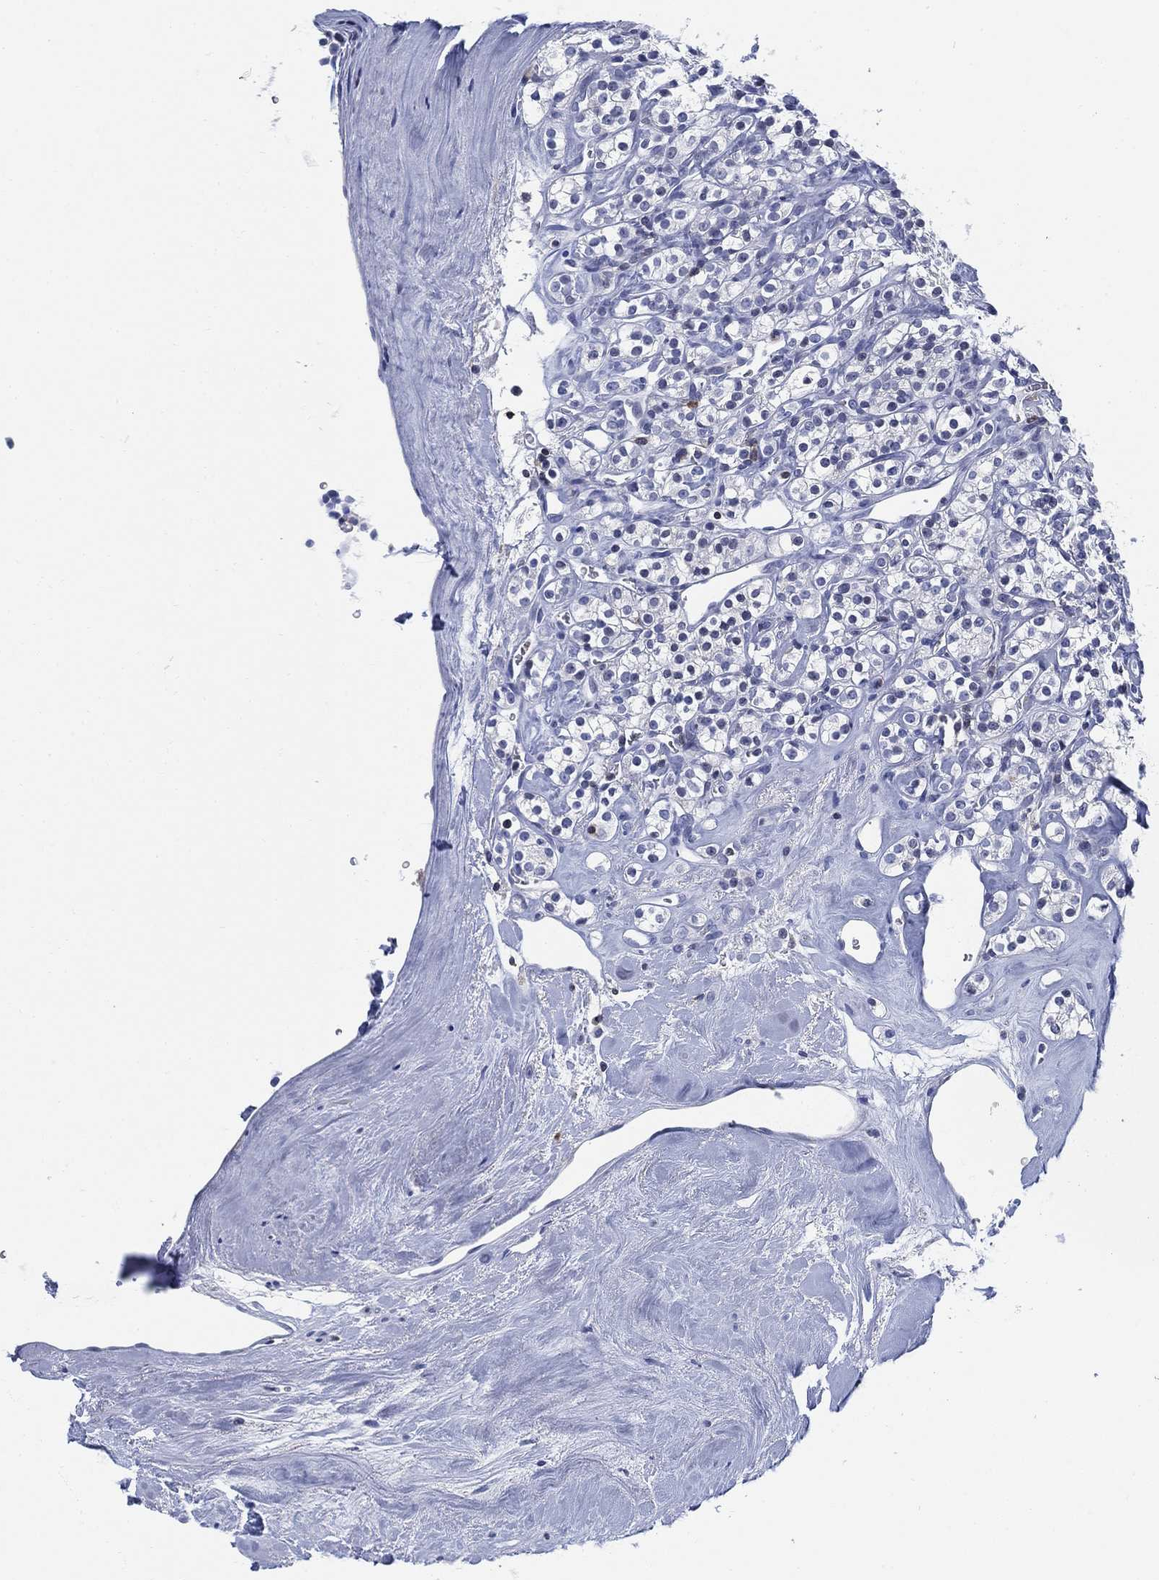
{"staining": {"intensity": "negative", "quantity": "none", "location": "none"}, "tissue": "renal cancer", "cell_type": "Tumor cells", "image_type": "cancer", "snomed": [{"axis": "morphology", "description": "Adenocarcinoma, NOS"}, {"axis": "topography", "description": "Kidney"}], "caption": "Immunohistochemistry (IHC) of human renal cancer reveals no expression in tumor cells. (Brightfield microscopy of DAB (3,3'-diaminobenzidine) immunohistochemistry (IHC) at high magnification).", "gene": "FYB1", "patient": {"sex": "male", "age": 77}}